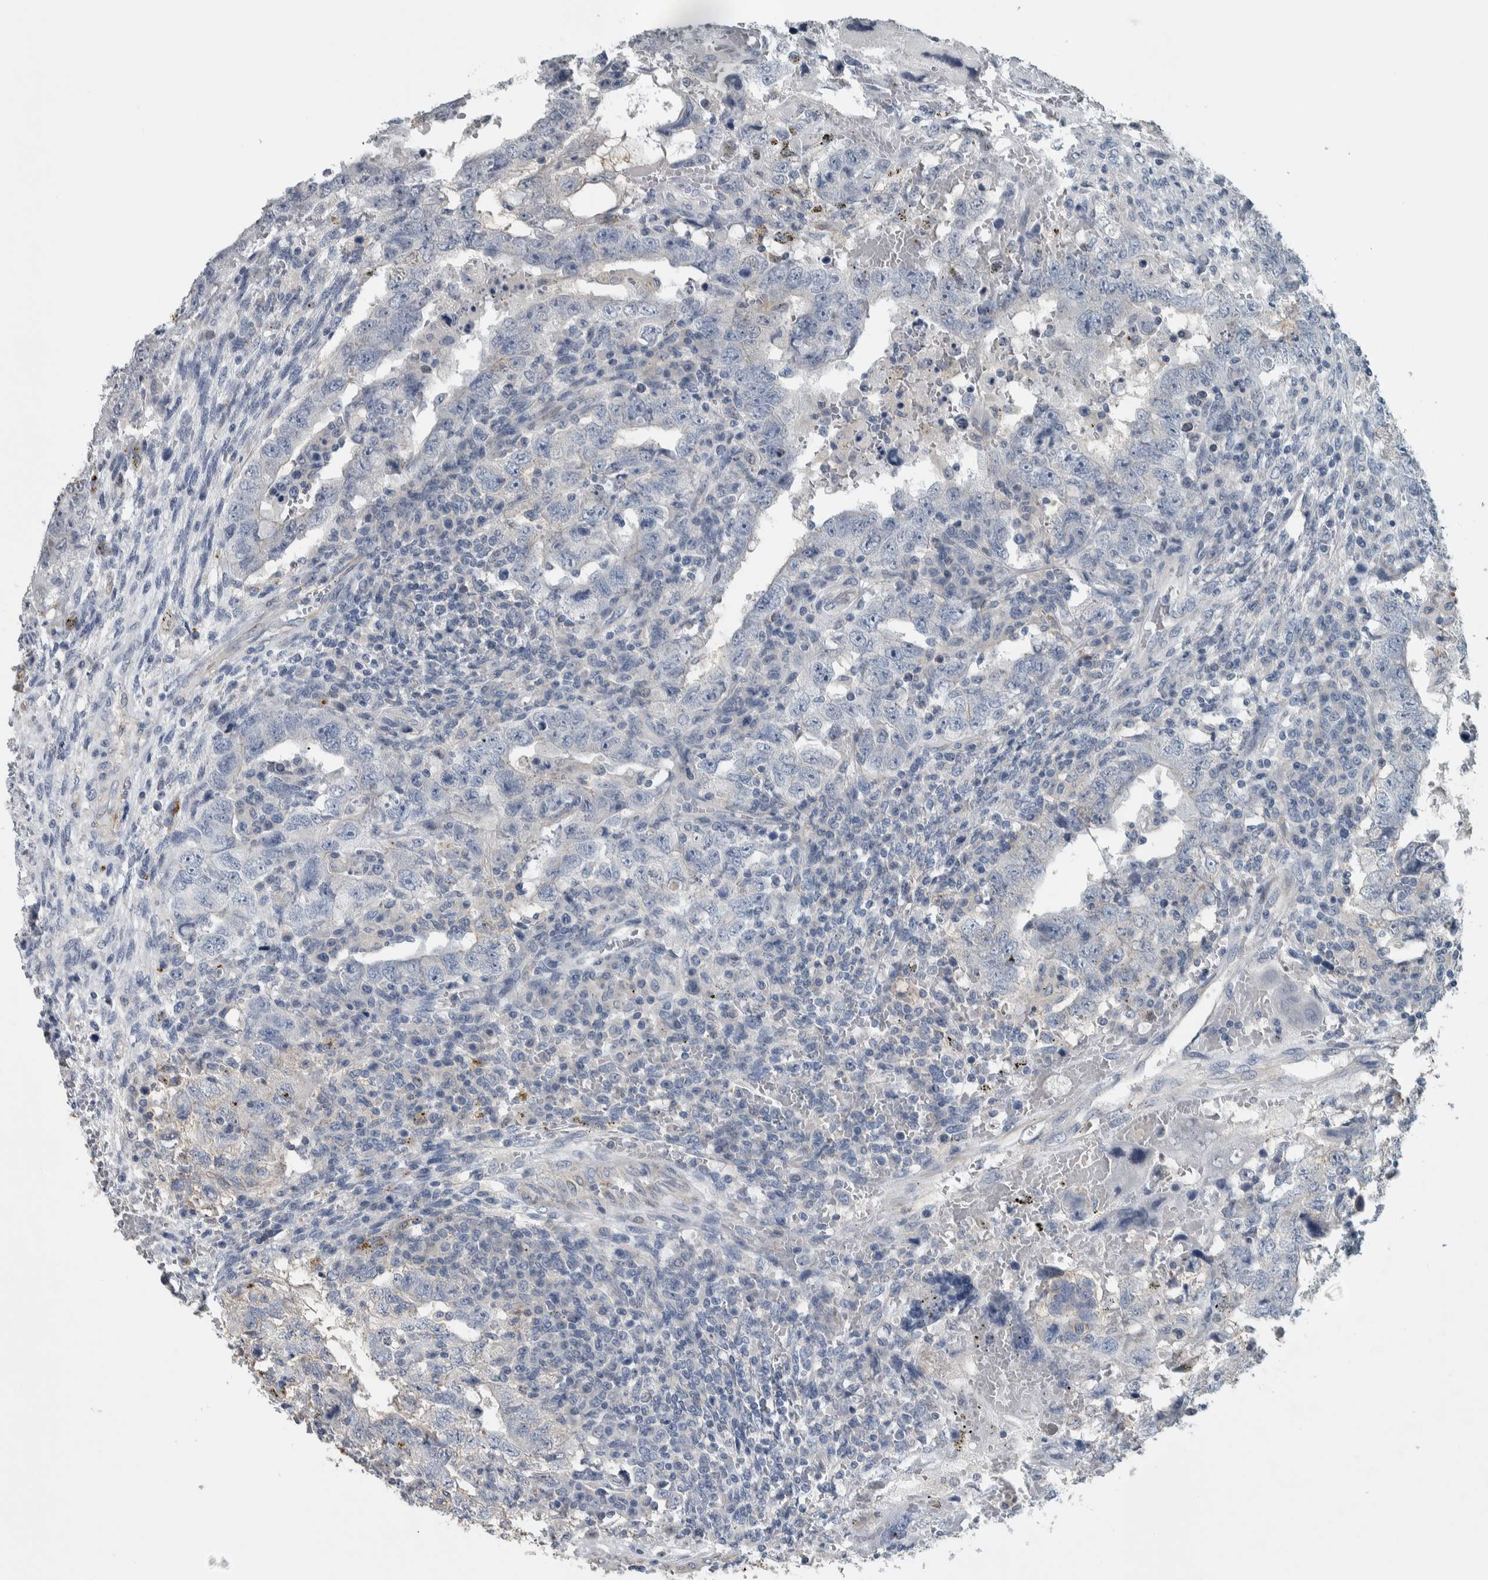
{"staining": {"intensity": "negative", "quantity": "none", "location": "none"}, "tissue": "testis cancer", "cell_type": "Tumor cells", "image_type": "cancer", "snomed": [{"axis": "morphology", "description": "Carcinoma, Embryonal, NOS"}, {"axis": "topography", "description": "Testis"}], "caption": "IHC of human embryonal carcinoma (testis) displays no positivity in tumor cells. (Brightfield microscopy of DAB (3,3'-diaminobenzidine) IHC at high magnification).", "gene": "NT5C2", "patient": {"sex": "male", "age": 26}}